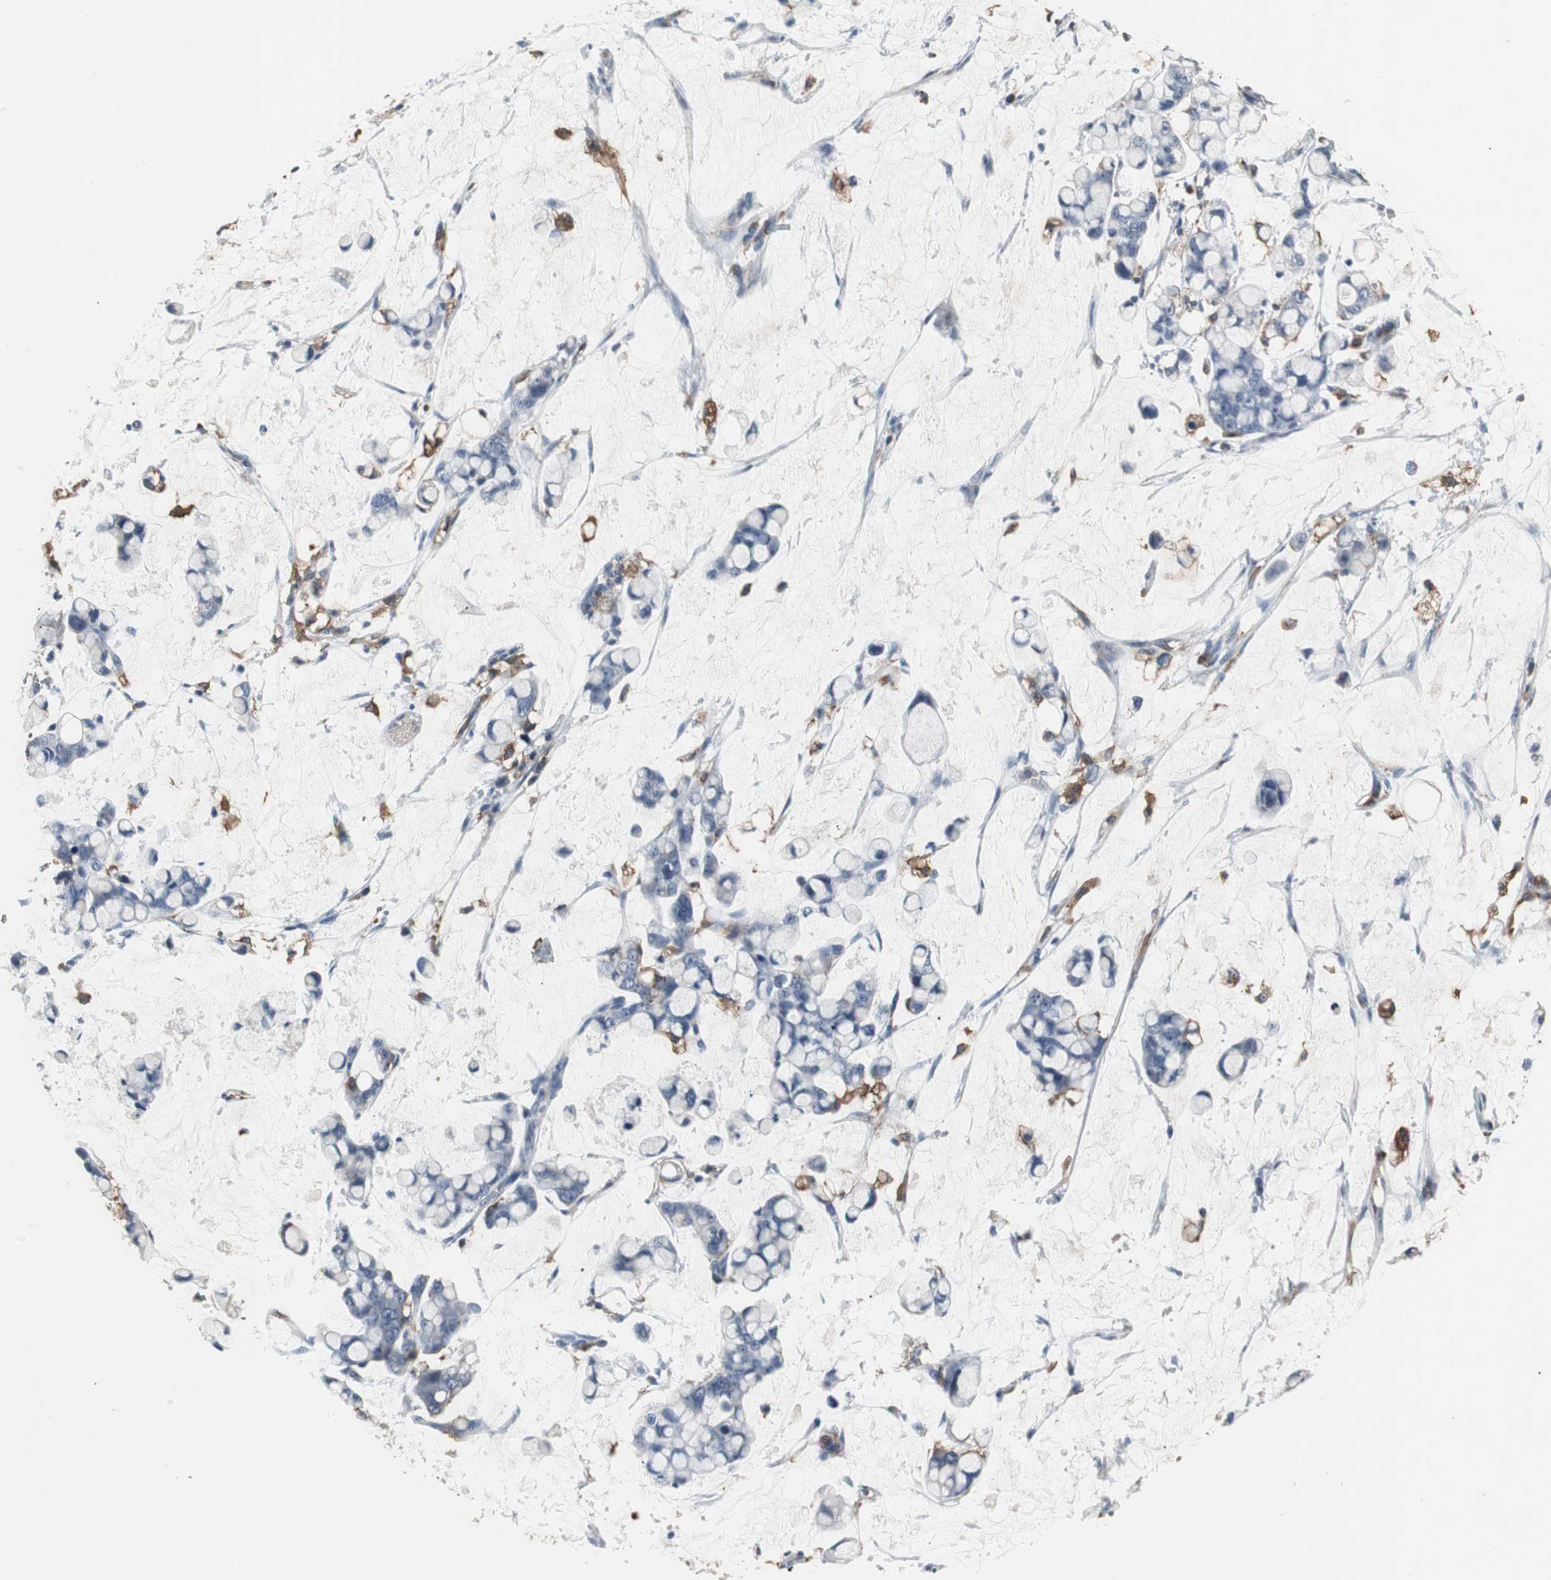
{"staining": {"intensity": "negative", "quantity": "none", "location": "none"}, "tissue": "stomach cancer", "cell_type": "Tumor cells", "image_type": "cancer", "snomed": [{"axis": "morphology", "description": "Adenocarcinoma, NOS"}, {"axis": "topography", "description": "Stomach, lower"}], "caption": "This histopathology image is of stomach adenocarcinoma stained with IHC to label a protein in brown with the nuclei are counter-stained blue. There is no expression in tumor cells.", "gene": "NCF2", "patient": {"sex": "male", "age": 84}}